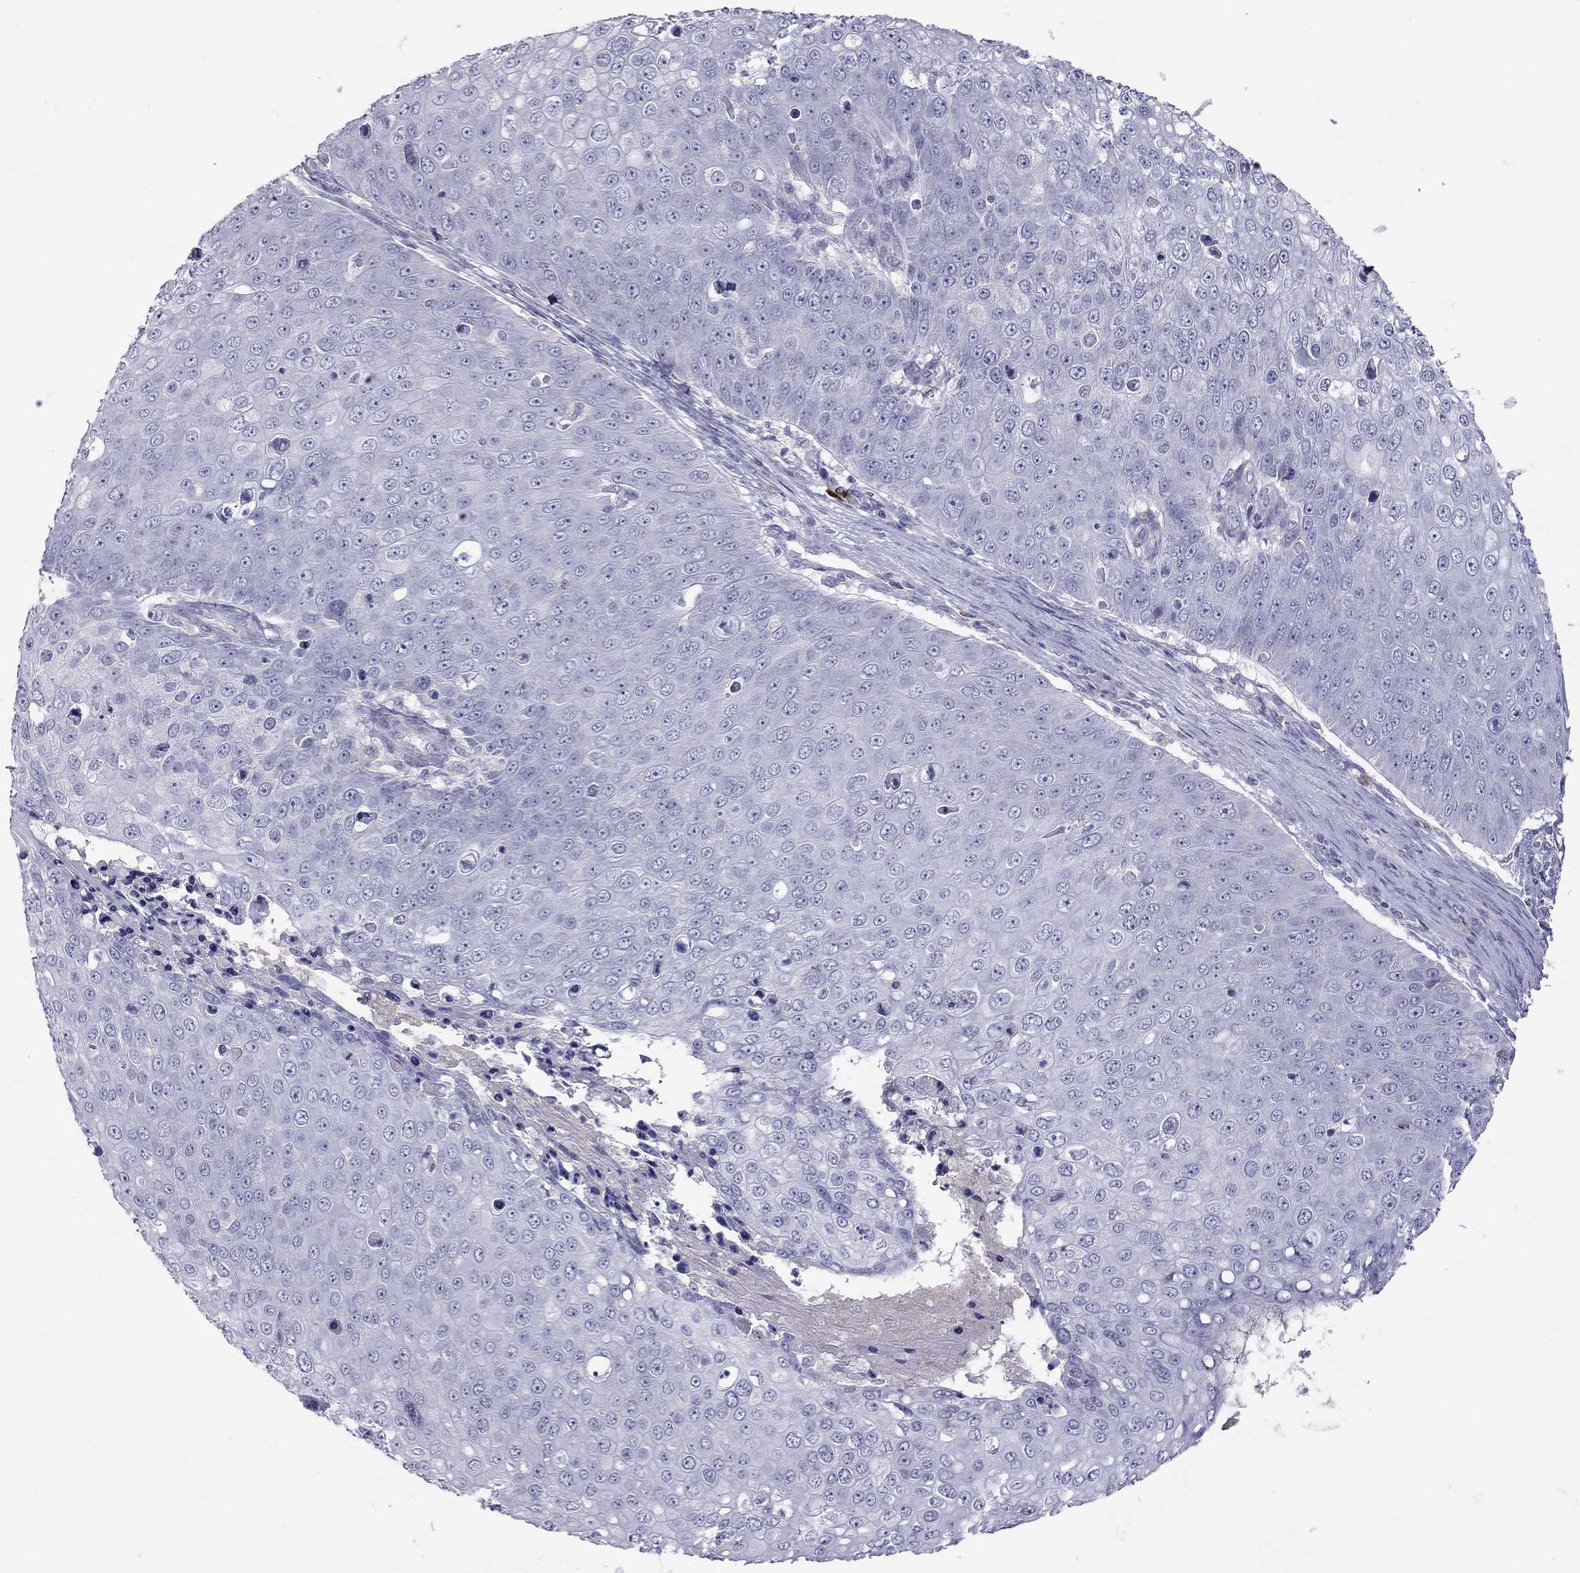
{"staining": {"intensity": "negative", "quantity": "none", "location": "none"}, "tissue": "skin cancer", "cell_type": "Tumor cells", "image_type": "cancer", "snomed": [{"axis": "morphology", "description": "Squamous cell carcinoma, NOS"}, {"axis": "topography", "description": "Skin"}], "caption": "The image shows no staining of tumor cells in skin cancer (squamous cell carcinoma). (Immunohistochemistry (ihc), brightfield microscopy, high magnification).", "gene": "STAR", "patient": {"sex": "male", "age": 71}}